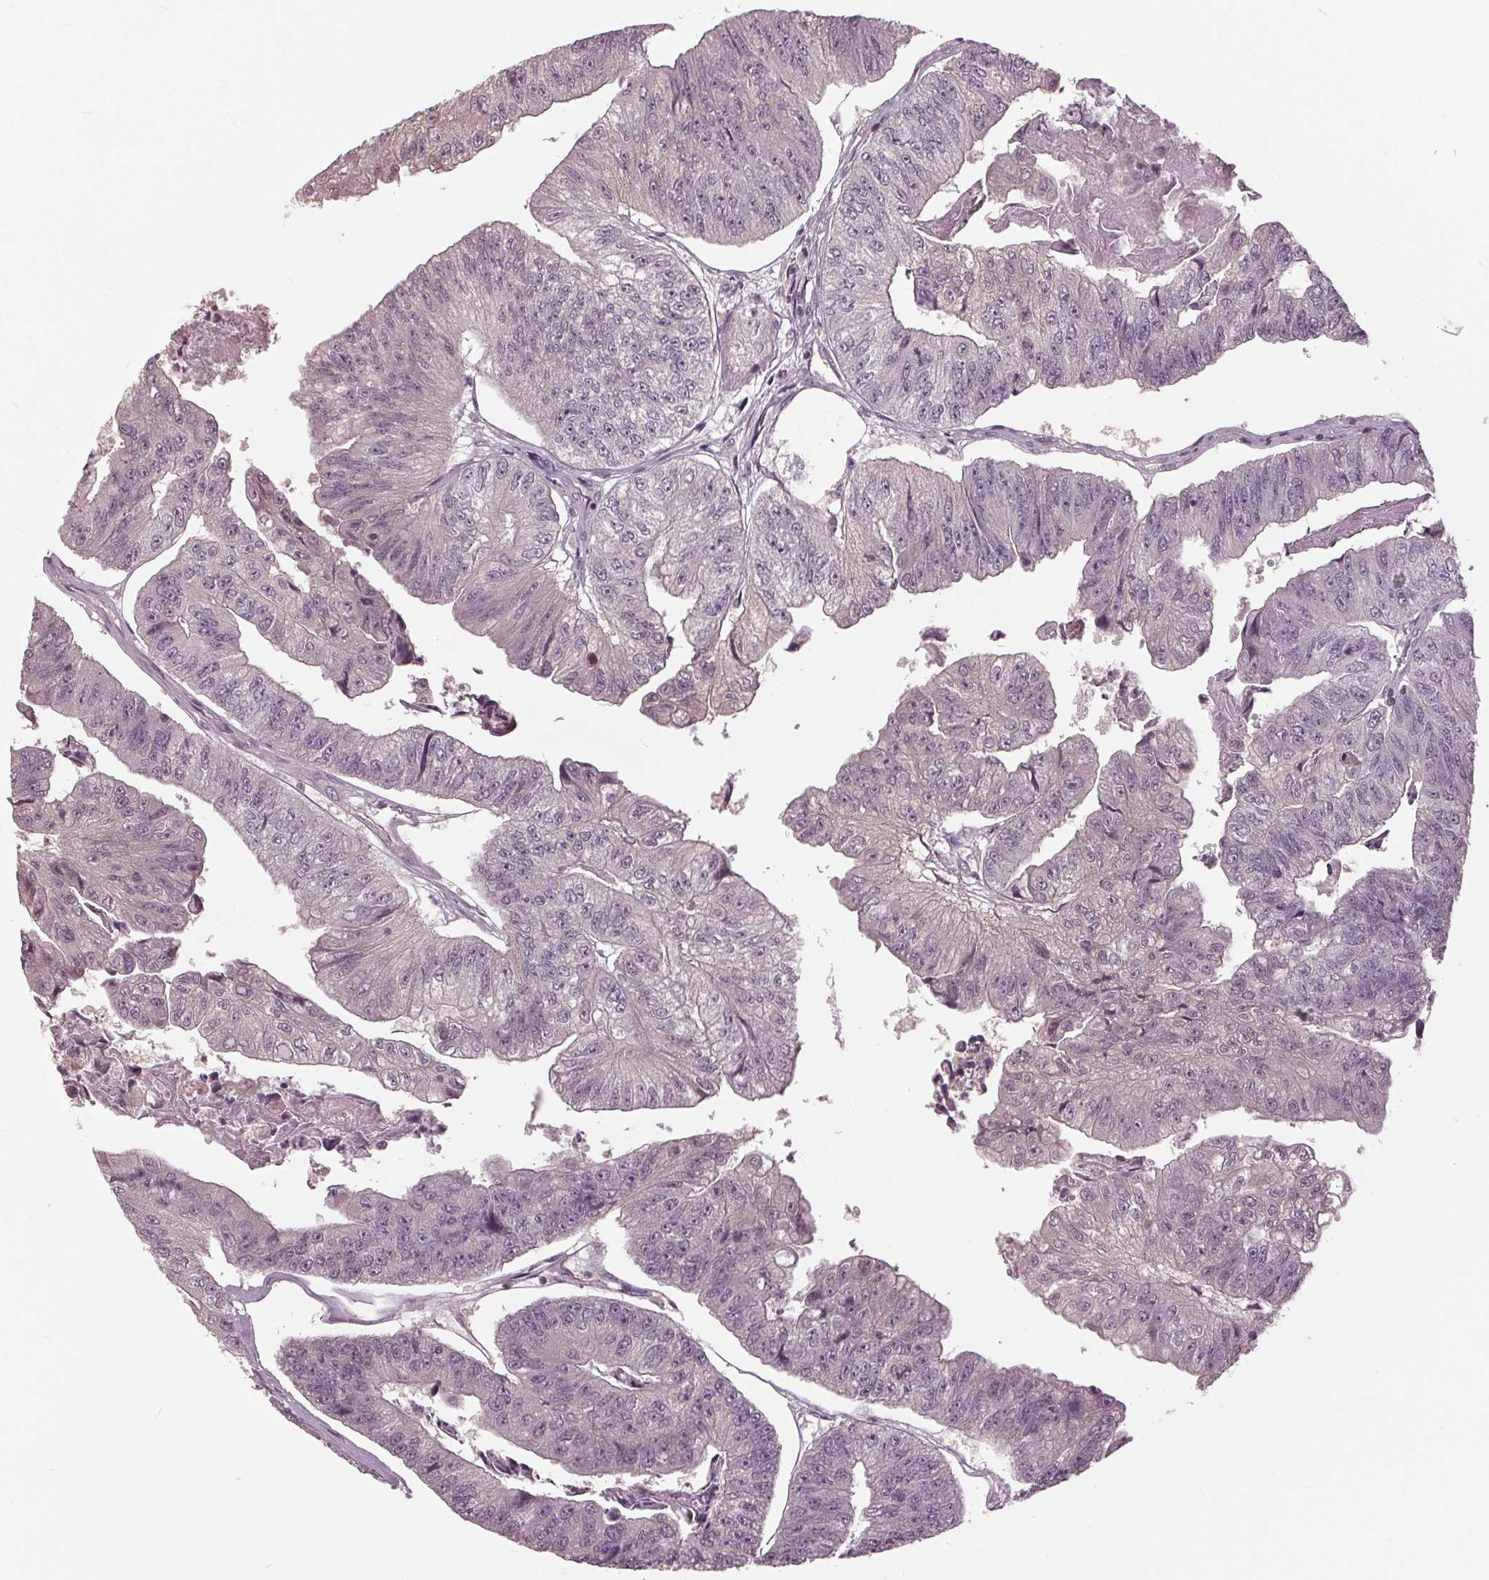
{"staining": {"intensity": "negative", "quantity": "none", "location": "none"}, "tissue": "colorectal cancer", "cell_type": "Tumor cells", "image_type": "cancer", "snomed": [{"axis": "morphology", "description": "Adenocarcinoma, NOS"}, {"axis": "topography", "description": "Colon"}], "caption": "This micrograph is of adenocarcinoma (colorectal) stained with immunohistochemistry to label a protein in brown with the nuclei are counter-stained blue. There is no positivity in tumor cells.", "gene": "SIGLEC6", "patient": {"sex": "female", "age": 67}}